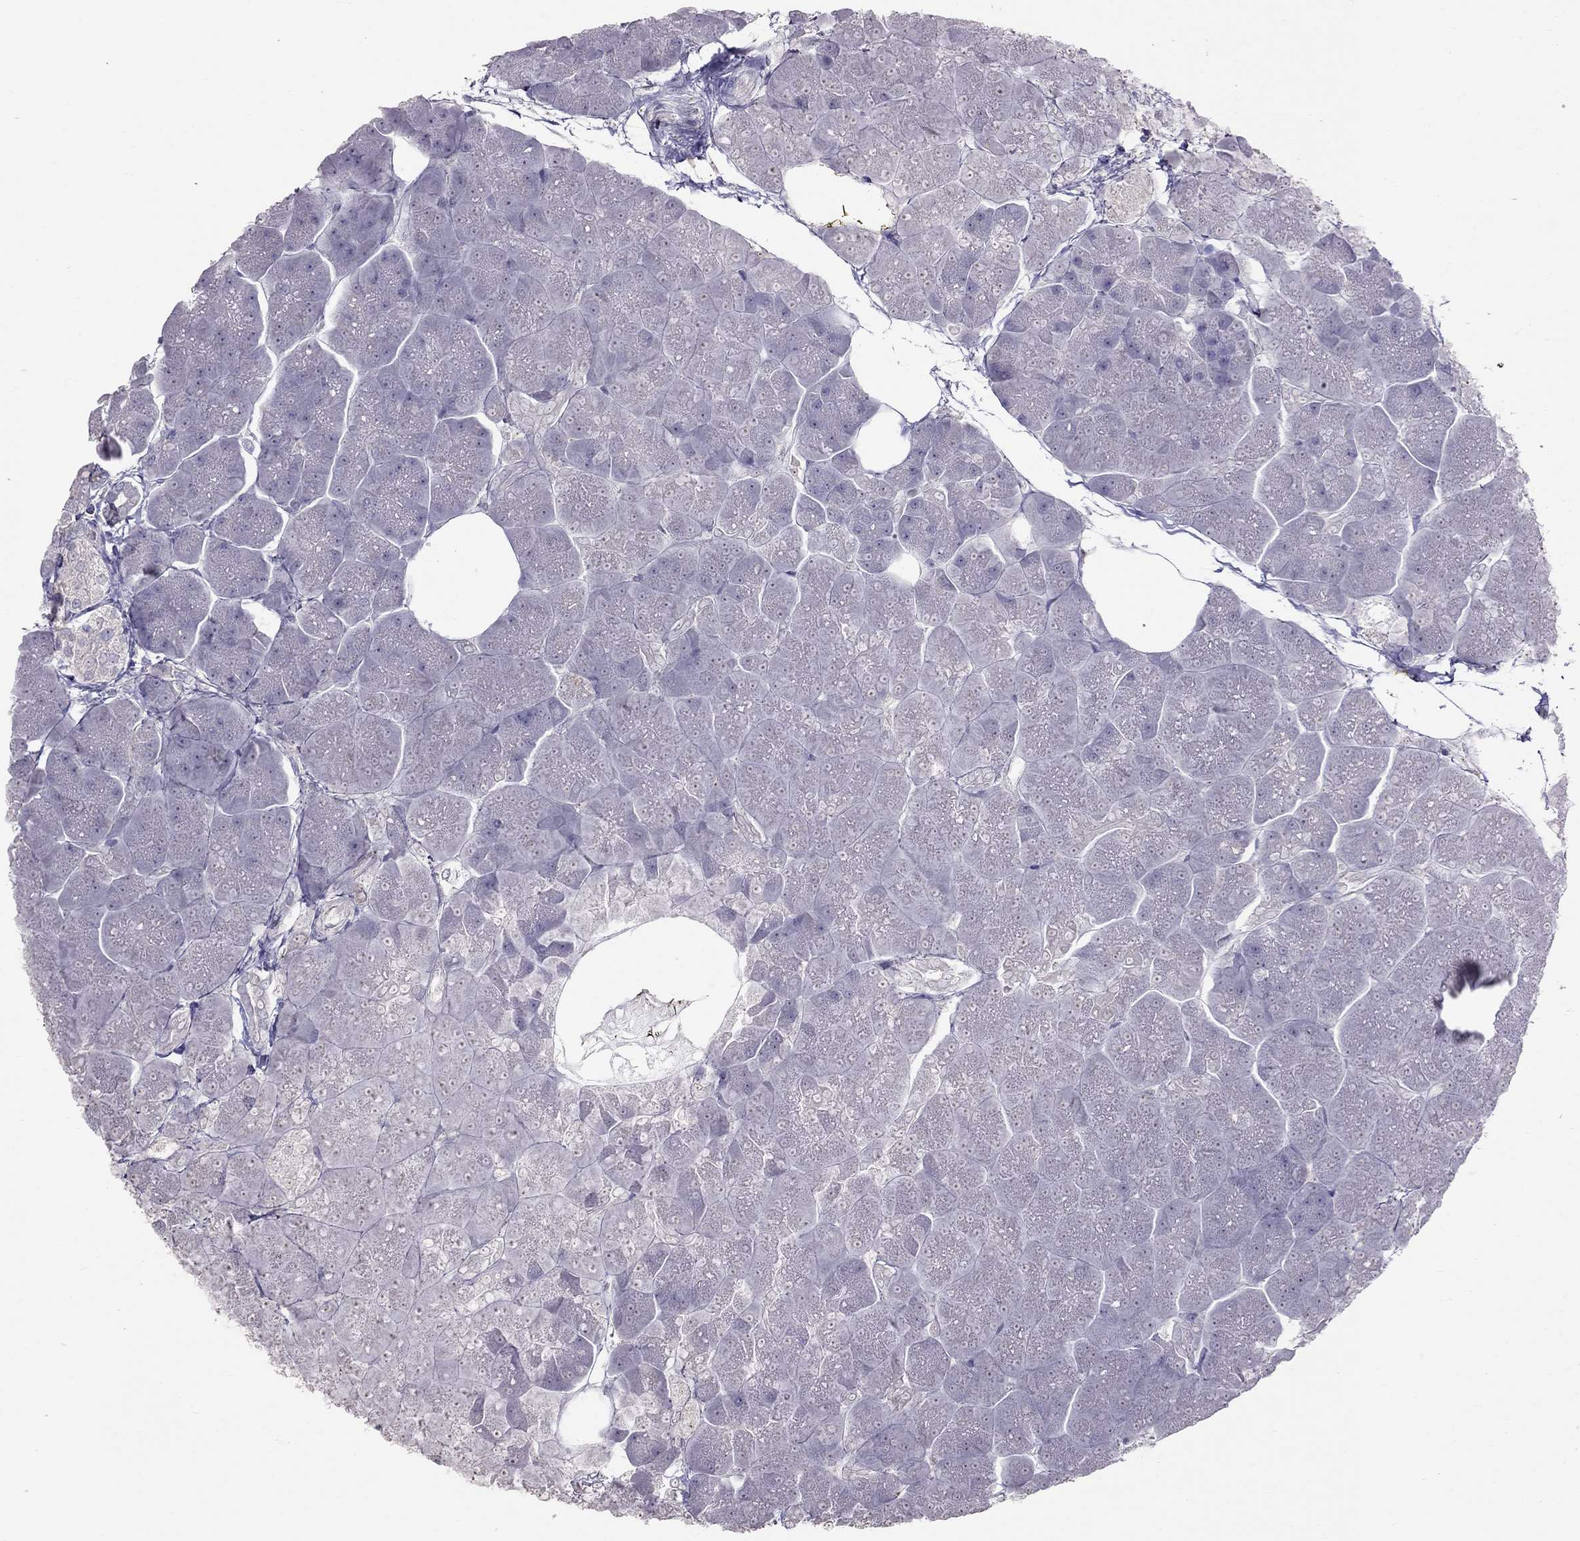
{"staining": {"intensity": "negative", "quantity": "none", "location": "none"}, "tissue": "pancreas", "cell_type": "Exocrine glandular cells", "image_type": "normal", "snomed": [{"axis": "morphology", "description": "Normal tissue, NOS"}, {"axis": "topography", "description": "Adipose tissue"}, {"axis": "topography", "description": "Pancreas"}, {"axis": "topography", "description": "Peripheral nerve tissue"}], "caption": "There is no significant staining in exocrine glandular cells of pancreas. (DAB immunohistochemistry, high magnification).", "gene": "LRRC46", "patient": {"sex": "female", "age": 58}}